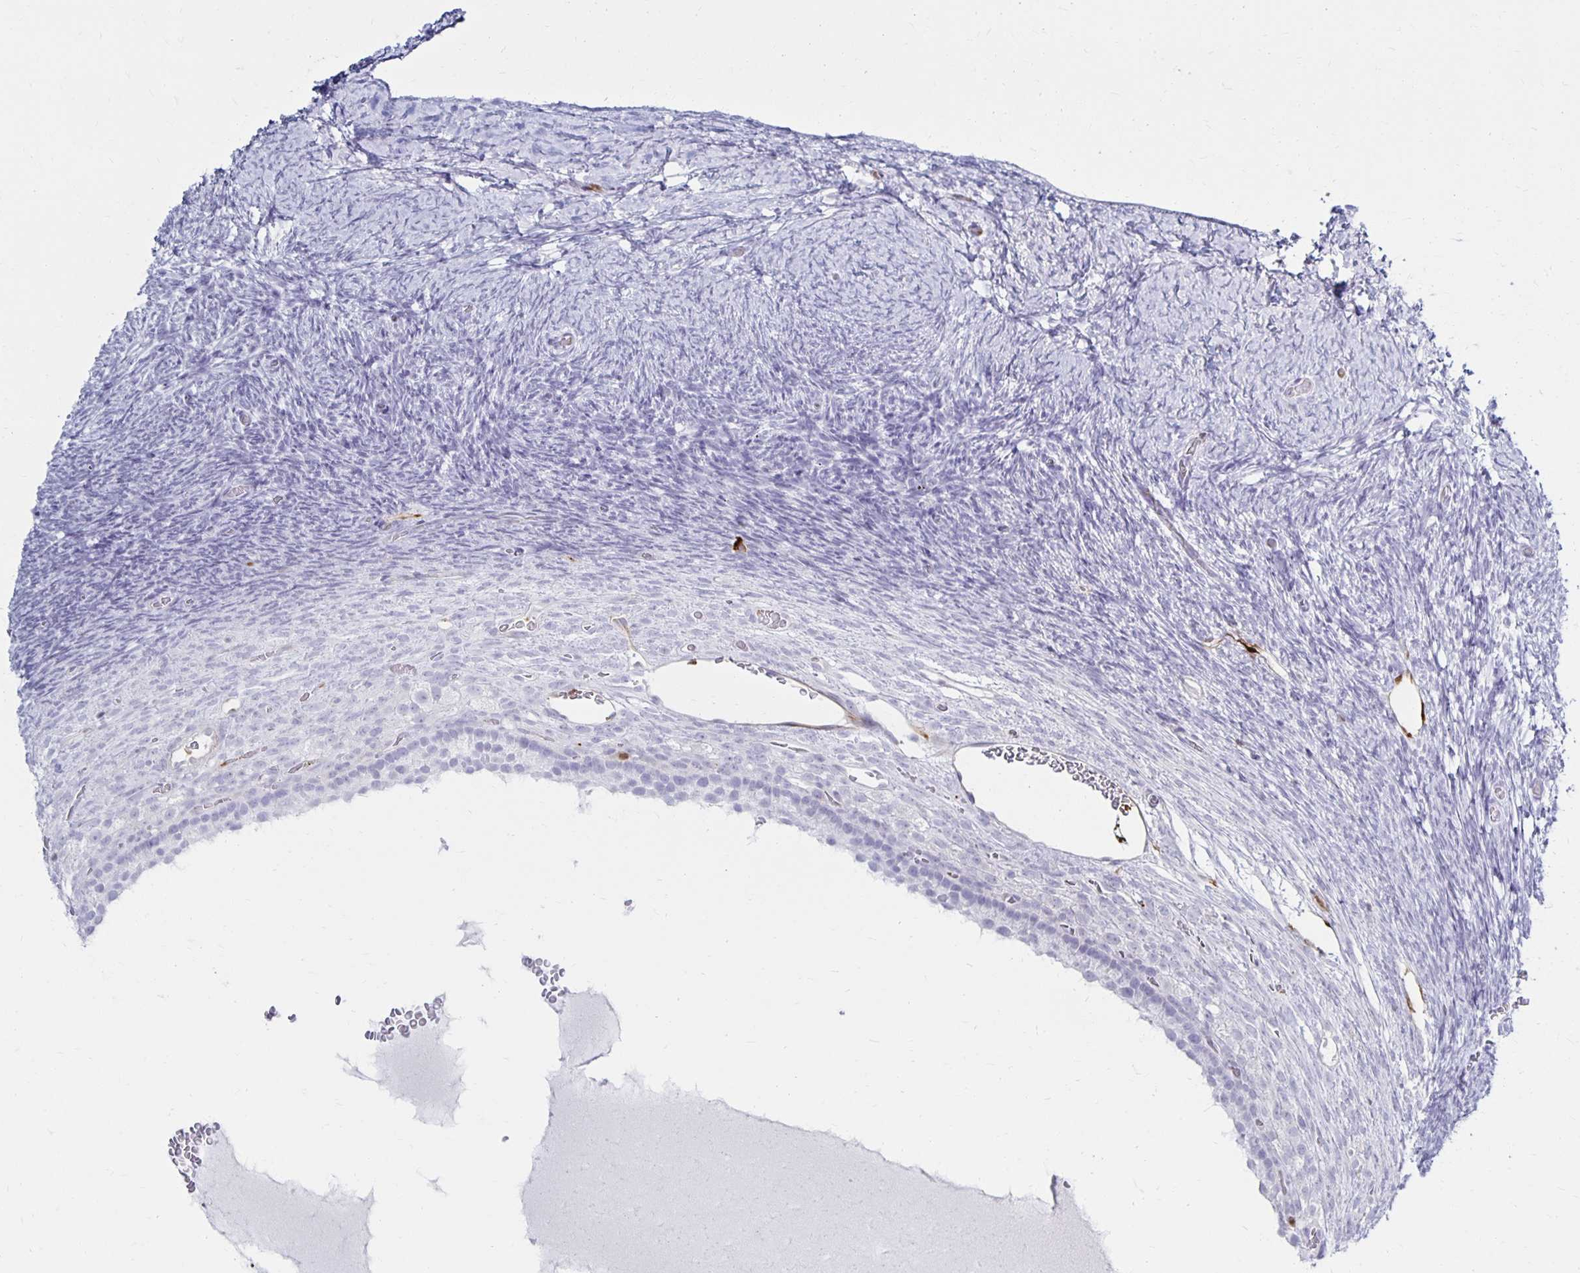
{"staining": {"intensity": "negative", "quantity": "none", "location": "none"}, "tissue": "ovary", "cell_type": "Follicle cells", "image_type": "normal", "snomed": [{"axis": "morphology", "description": "Normal tissue, NOS"}, {"axis": "topography", "description": "Ovary"}], "caption": "Immunohistochemistry of normal ovary reveals no staining in follicle cells. (Immunohistochemistry, brightfield microscopy, high magnification).", "gene": "CCL21", "patient": {"sex": "female", "age": 39}}